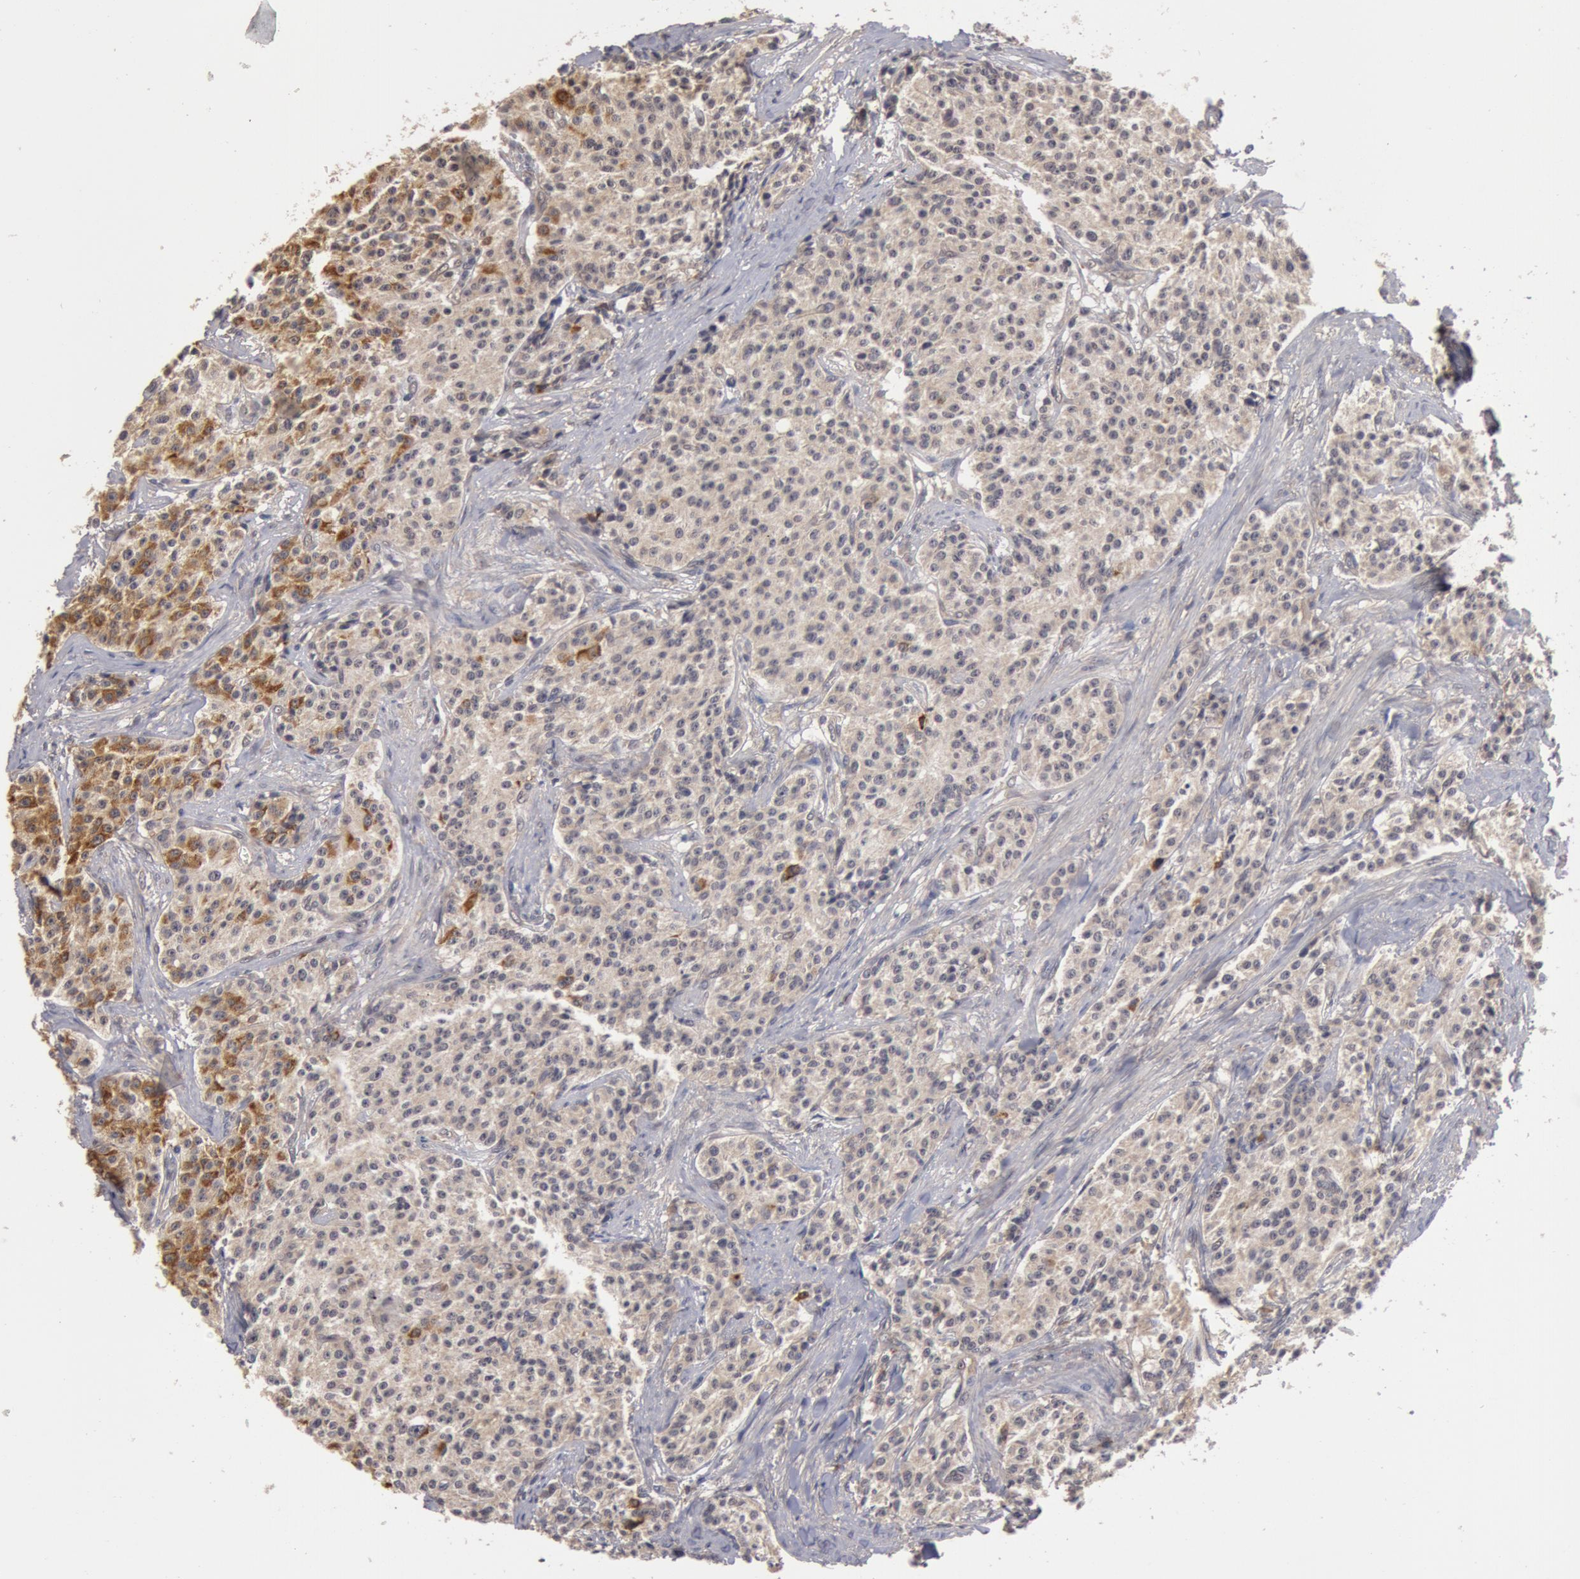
{"staining": {"intensity": "moderate", "quantity": "25%-75%", "location": "cytoplasmic/membranous"}, "tissue": "carcinoid", "cell_type": "Tumor cells", "image_type": "cancer", "snomed": [{"axis": "morphology", "description": "Carcinoid, malignant, NOS"}, {"axis": "topography", "description": "Stomach"}], "caption": "DAB immunohistochemical staining of human carcinoid reveals moderate cytoplasmic/membranous protein positivity in about 25%-75% of tumor cells. The staining was performed using DAB (3,3'-diaminobenzidine) to visualize the protein expression in brown, while the nuclei were stained in blue with hematoxylin (Magnification: 20x).", "gene": "BCHE", "patient": {"sex": "female", "age": 76}}